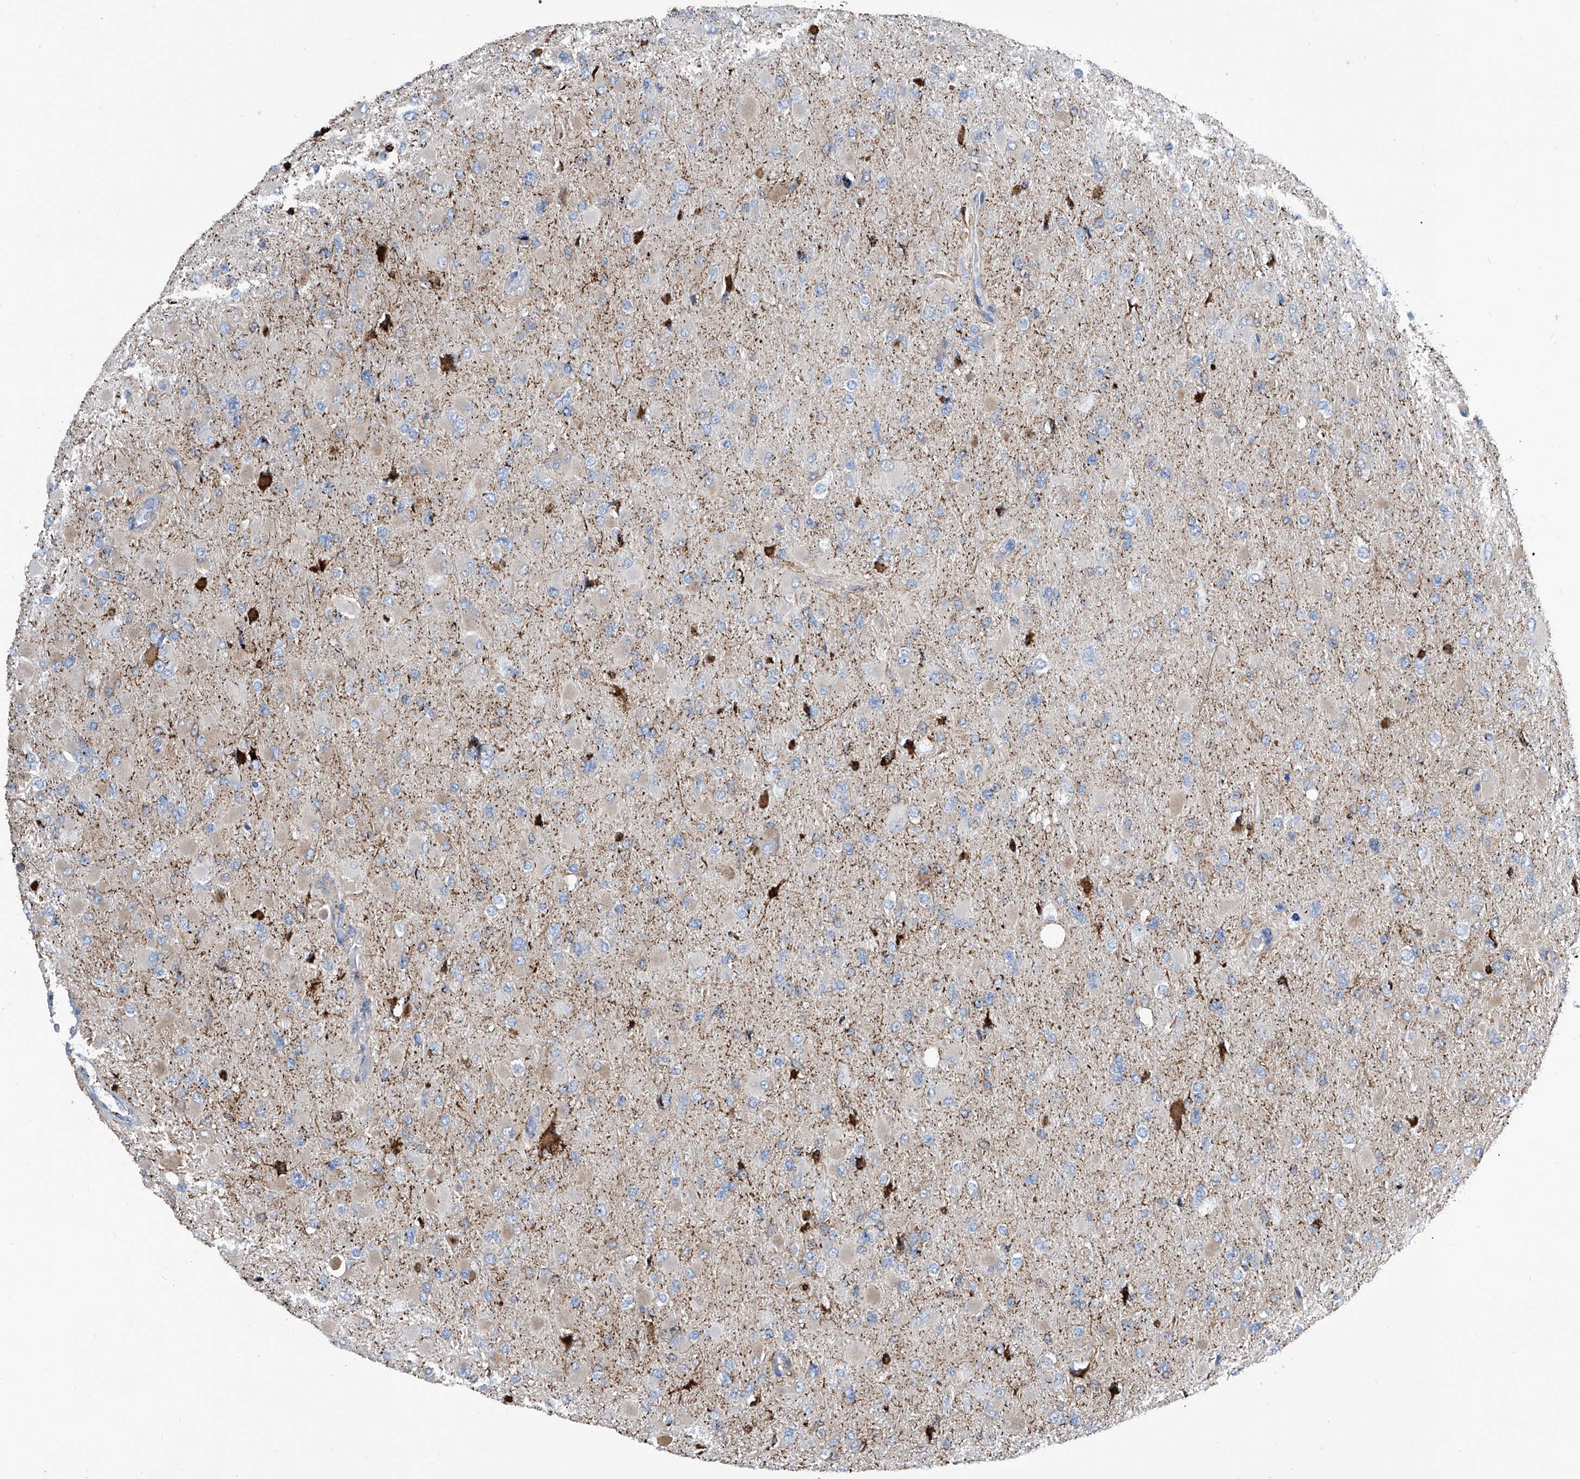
{"staining": {"intensity": "negative", "quantity": "none", "location": "none"}, "tissue": "glioma", "cell_type": "Tumor cells", "image_type": "cancer", "snomed": [{"axis": "morphology", "description": "Glioma, malignant, High grade"}, {"axis": "topography", "description": "Cerebral cortex"}], "caption": "This is an IHC image of glioma. There is no expression in tumor cells.", "gene": "ZNF484", "patient": {"sex": "female", "age": 36}}